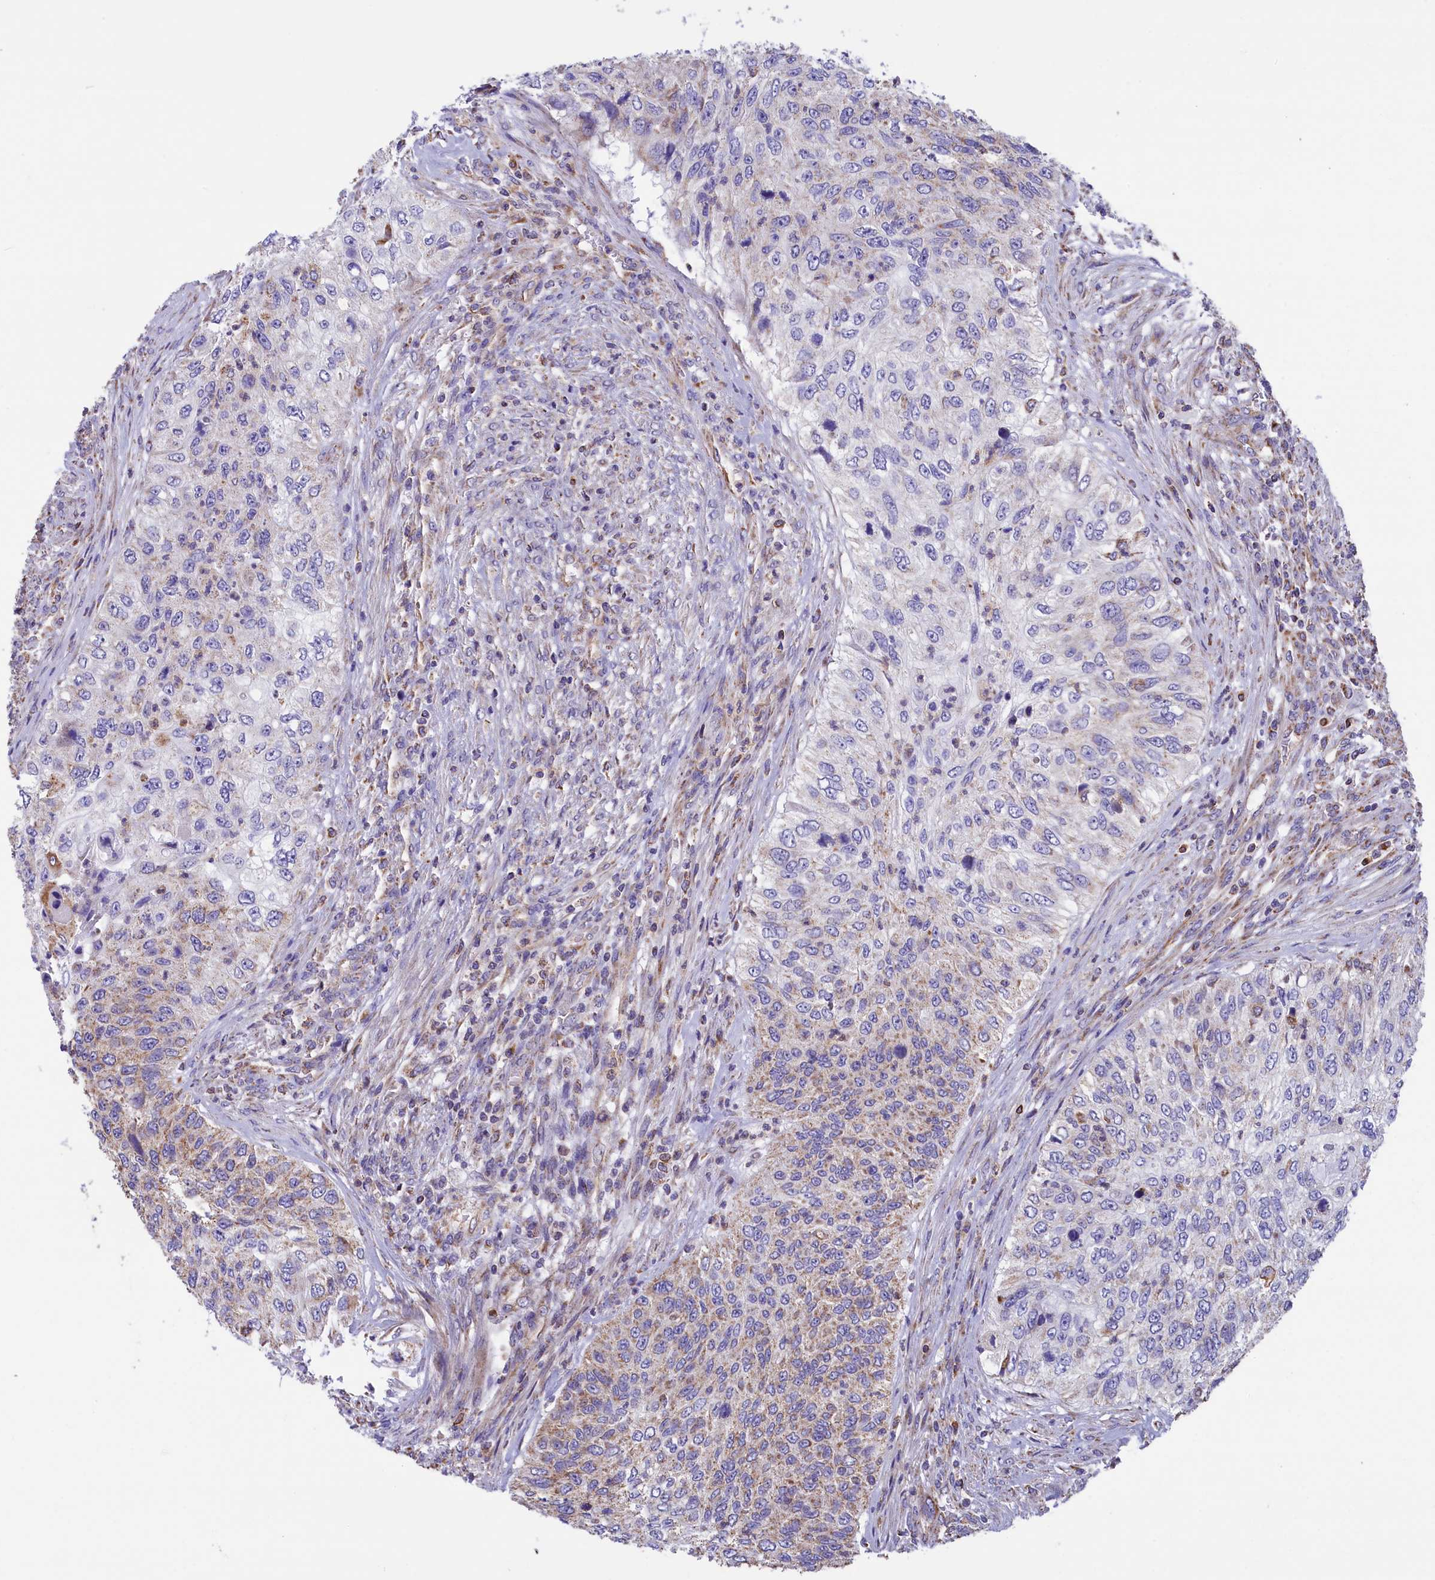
{"staining": {"intensity": "weak", "quantity": "<25%", "location": "cytoplasmic/membranous"}, "tissue": "urothelial cancer", "cell_type": "Tumor cells", "image_type": "cancer", "snomed": [{"axis": "morphology", "description": "Urothelial carcinoma, High grade"}, {"axis": "topography", "description": "Urinary bladder"}], "caption": "DAB (3,3'-diaminobenzidine) immunohistochemical staining of high-grade urothelial carcinoma shows no significant staining in tumor cells.", "gene": "GATB", "patient": {"sex": "female", "age": 60}}